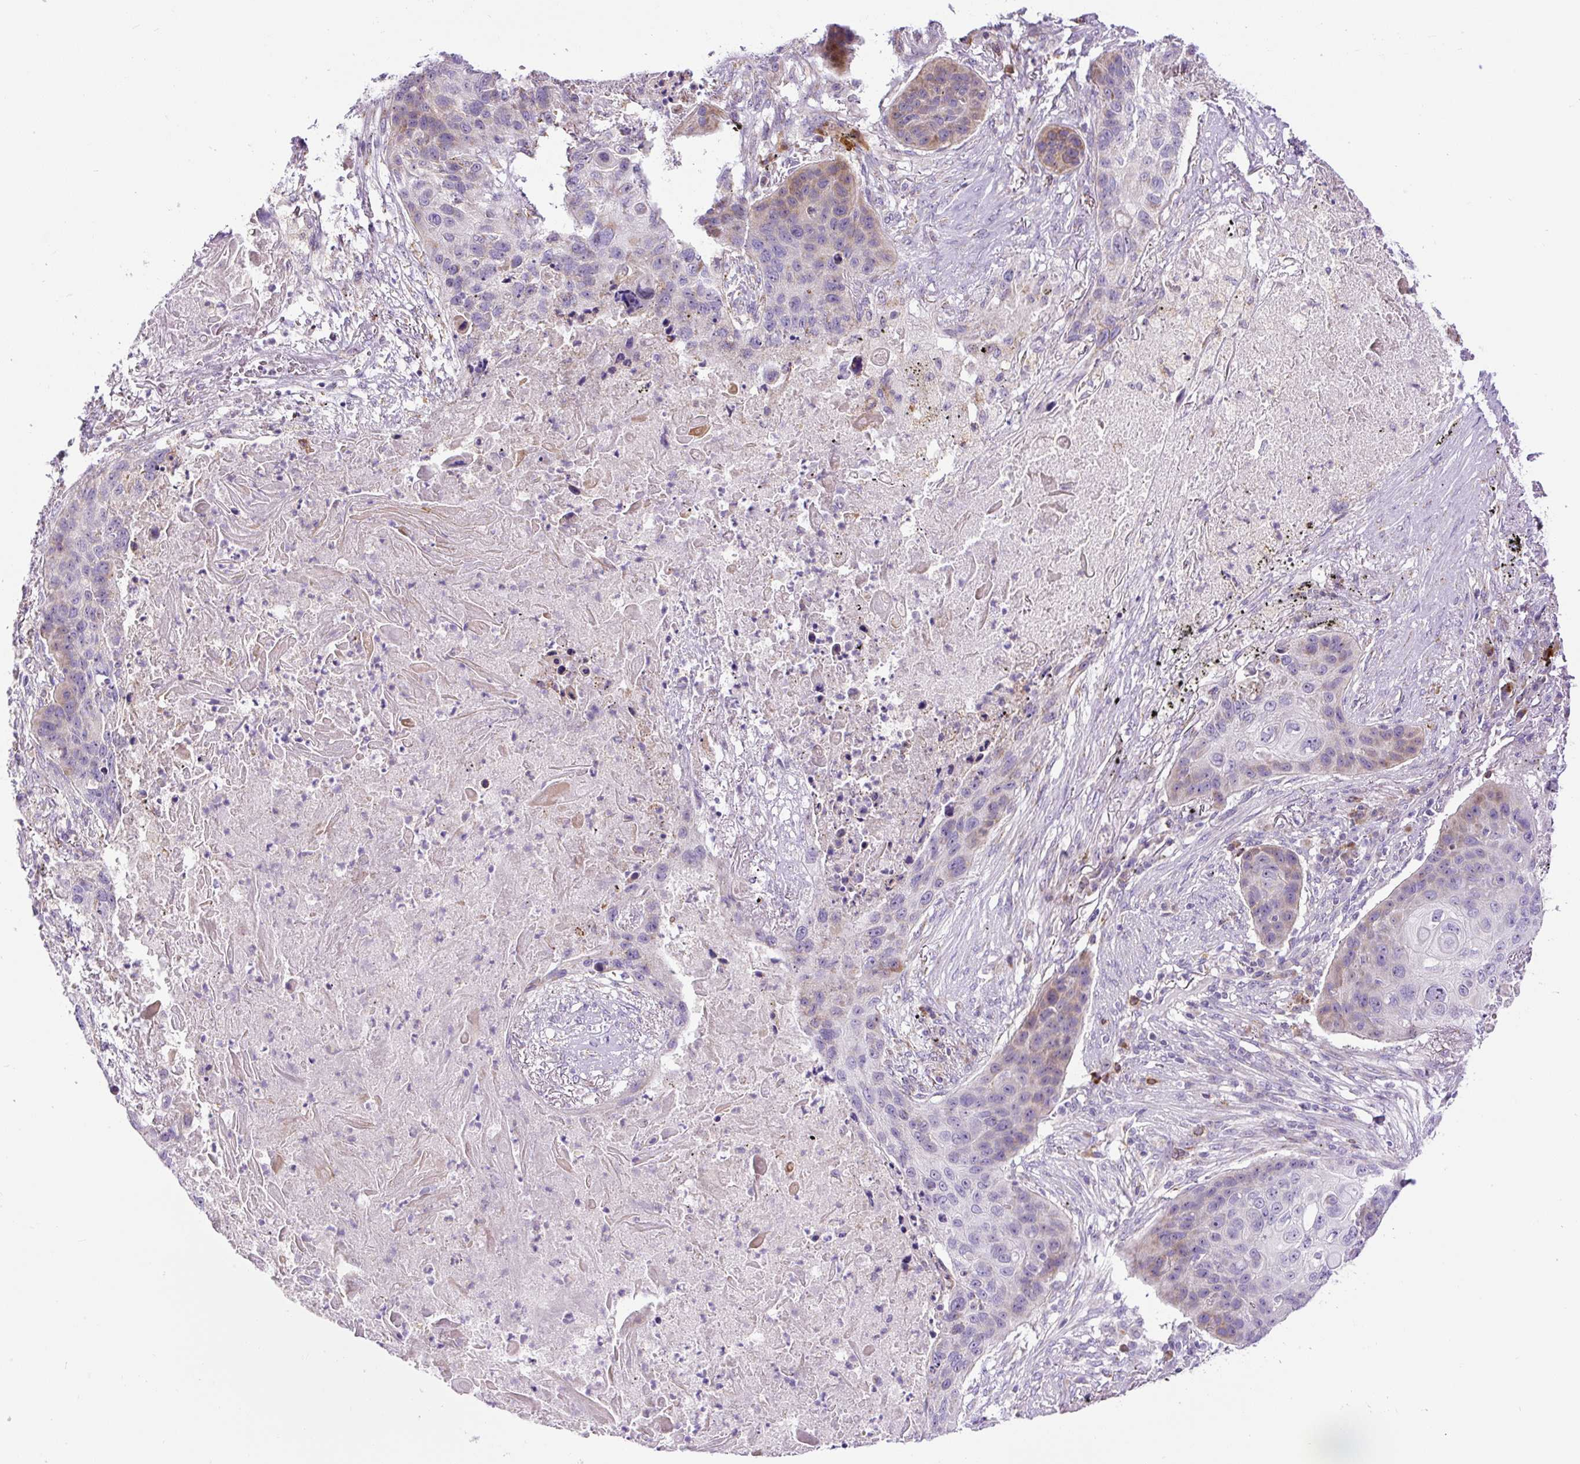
{"staining": {"intensity": "moderate", "quantity": "<25%", "location": "cytoplasmic/membranous"}, "tissue": "lung cancer", "cell_type": "Tumor cells", "image_type": "cancer", "snomed": [{"axis": "morphology", "description": "Squamous cell carcinoma, NOS"}, {"axis": "topography", "description": "Lung"}], "caption": "There is low levels of moderate cytoplasmic/membranous expression in tumor cells of lung cancer, as demonstrated by immunohistochemical staining (brown color).", "gene": "ZNF596", "patient": {"sex": "female", "age": 63}}